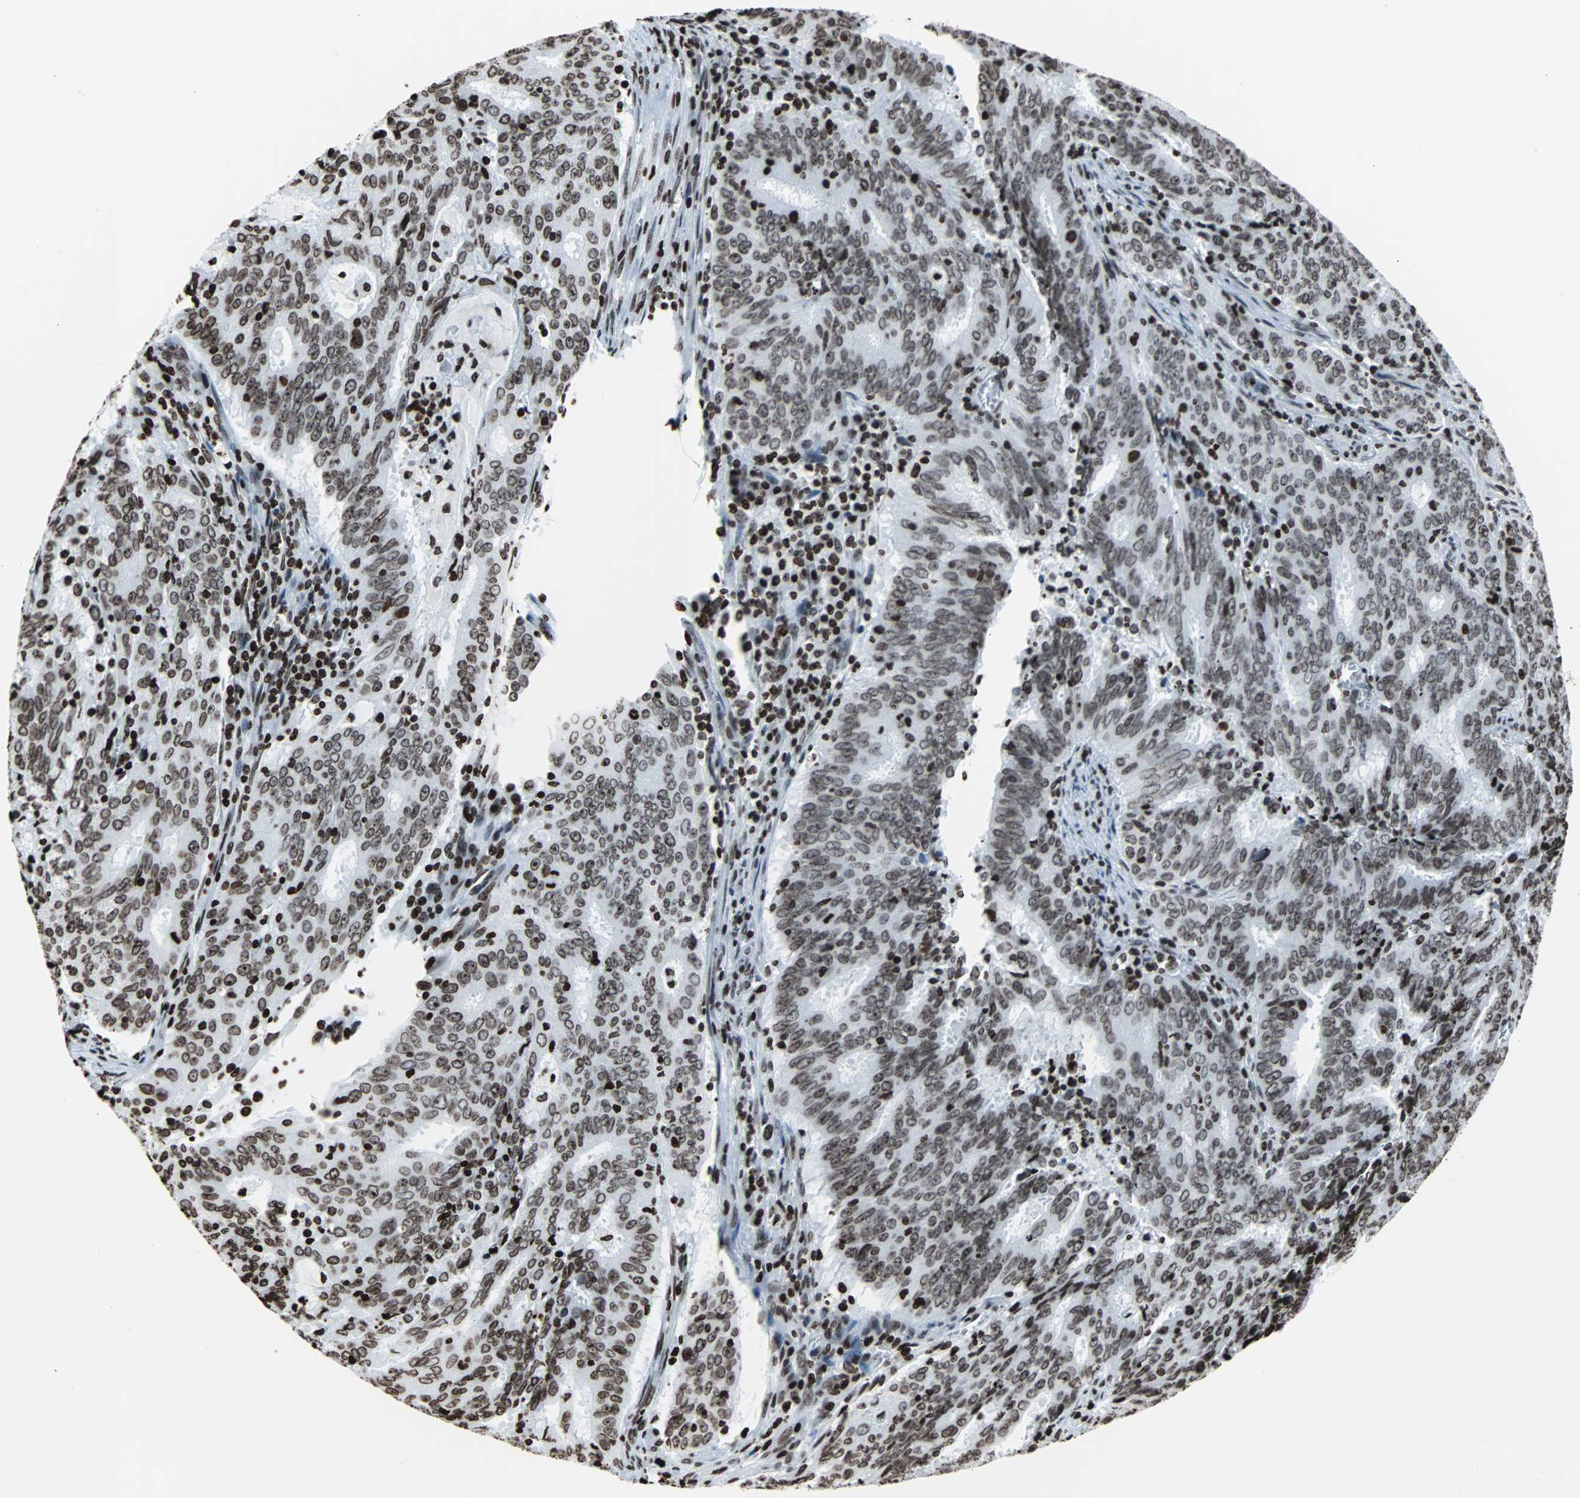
{"staining": {"intensity": "moderate", "quantity": ">75%", "location": "nuclear"}, "tissue": "cervical cancer", "cell_type": "Tumor cells", "image_type": "cancer", "snomed": [{"axis": "morphology", "description": "Adenocarcinoma, NOS"}, {"axis": "topography", "description": "Cervix"}], "caption": "This histopathology image reveals adenocarcinoma (cervical) stained with IHC to label a protein in brown. The nuclear of tumor cells show moderate positivity for the protein. Nuclei are counter-stained blue.", "gene": "H2BC18", "patient": {"sex": "female", "age": 44}}